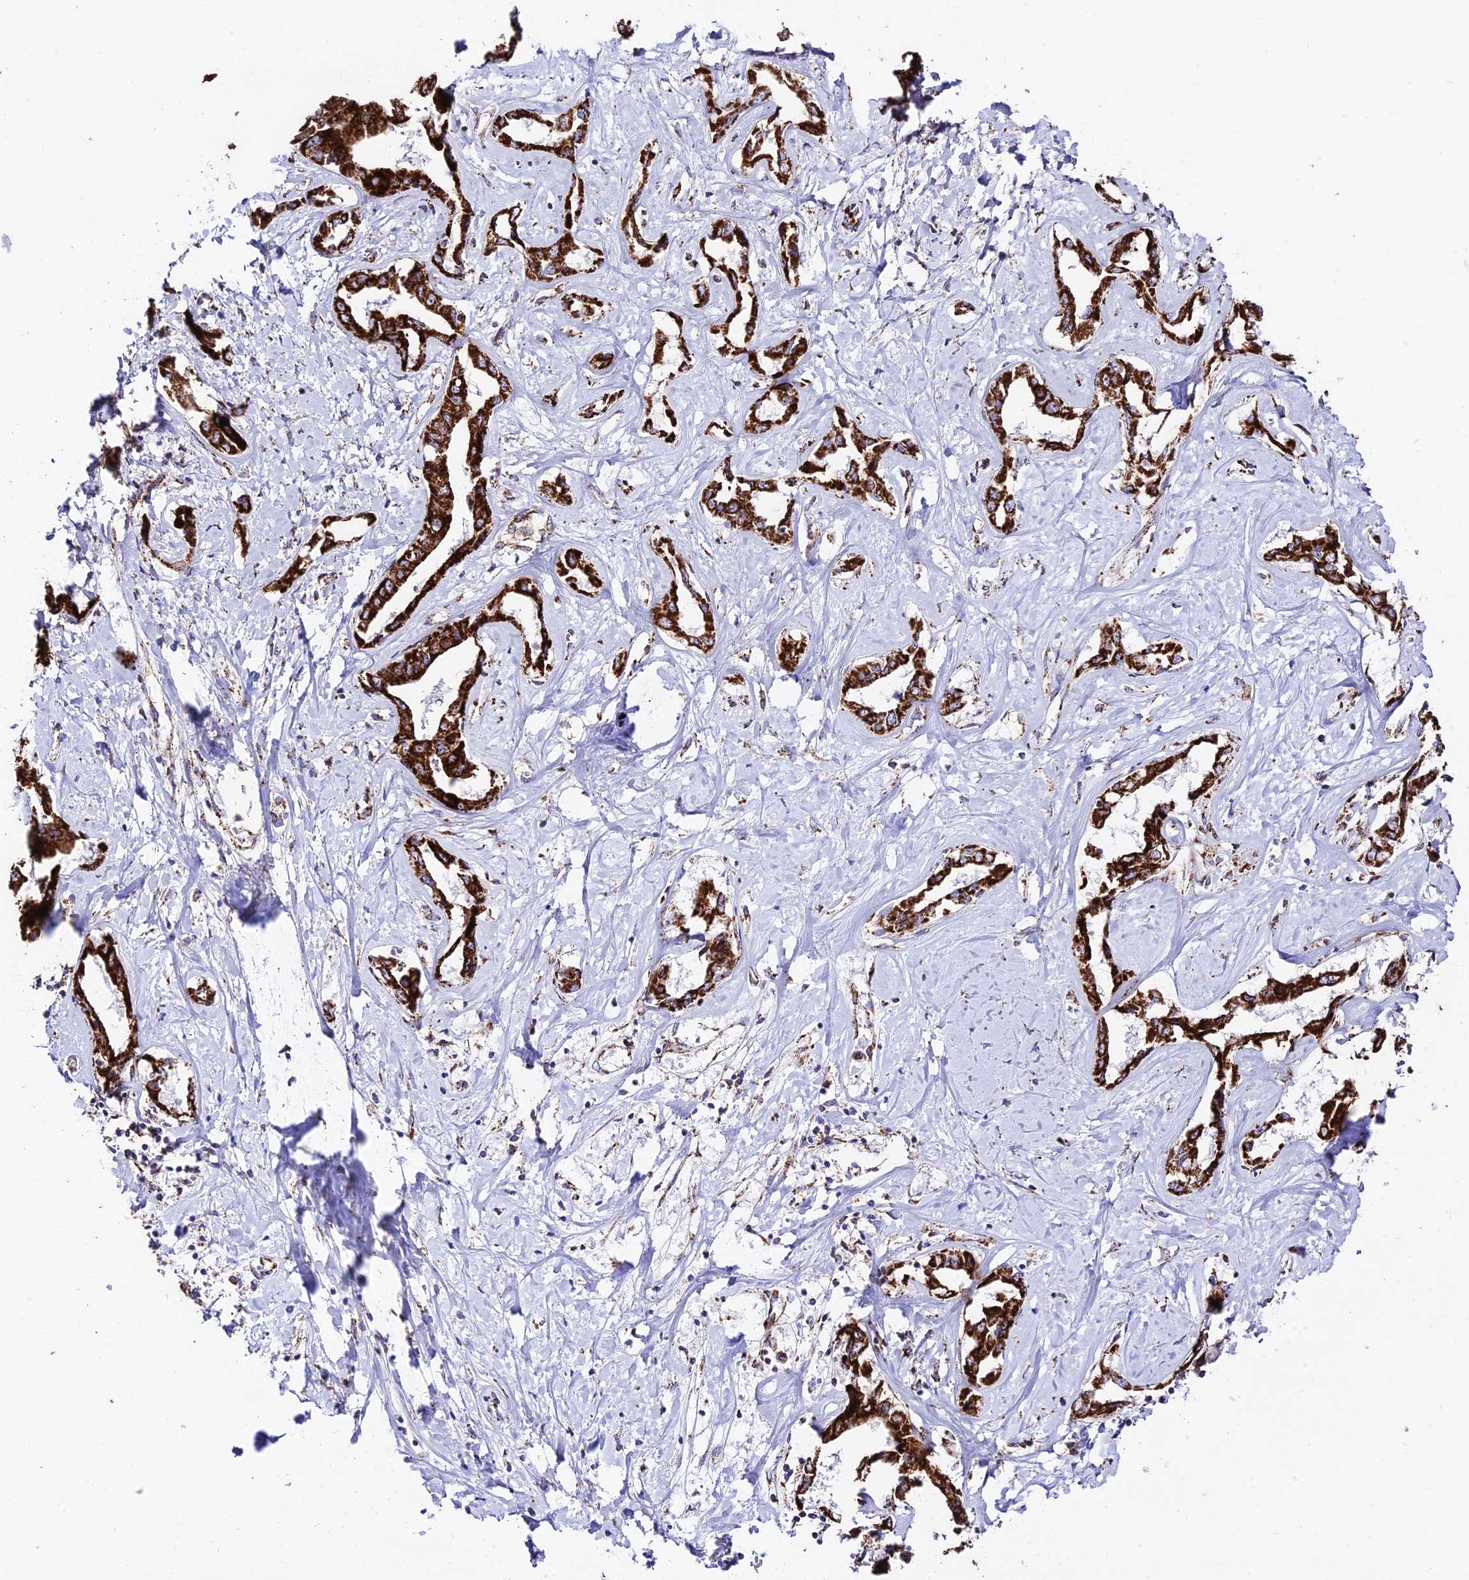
{"staining": {"intensity": "strong", "quantity": ">75%", "location": "cytoplasmic/membranous"}, "tissue": "liver cancer", "cell_type": "Tumor cells", "image_type": "cancer", "snomed": [{"axis": "morphology", "description": "Cholangiocarcinoma"}, {"axis": "topography", "description": "Liver"}], "caption": "A brown stain shows strong cytoplasmic/membranous positivity of a protein in human liver cancer (cholangiocarcinoma) tumor cells.", "gene": "CHCHD3", "patient": {"sex": "male", "age": 59}}